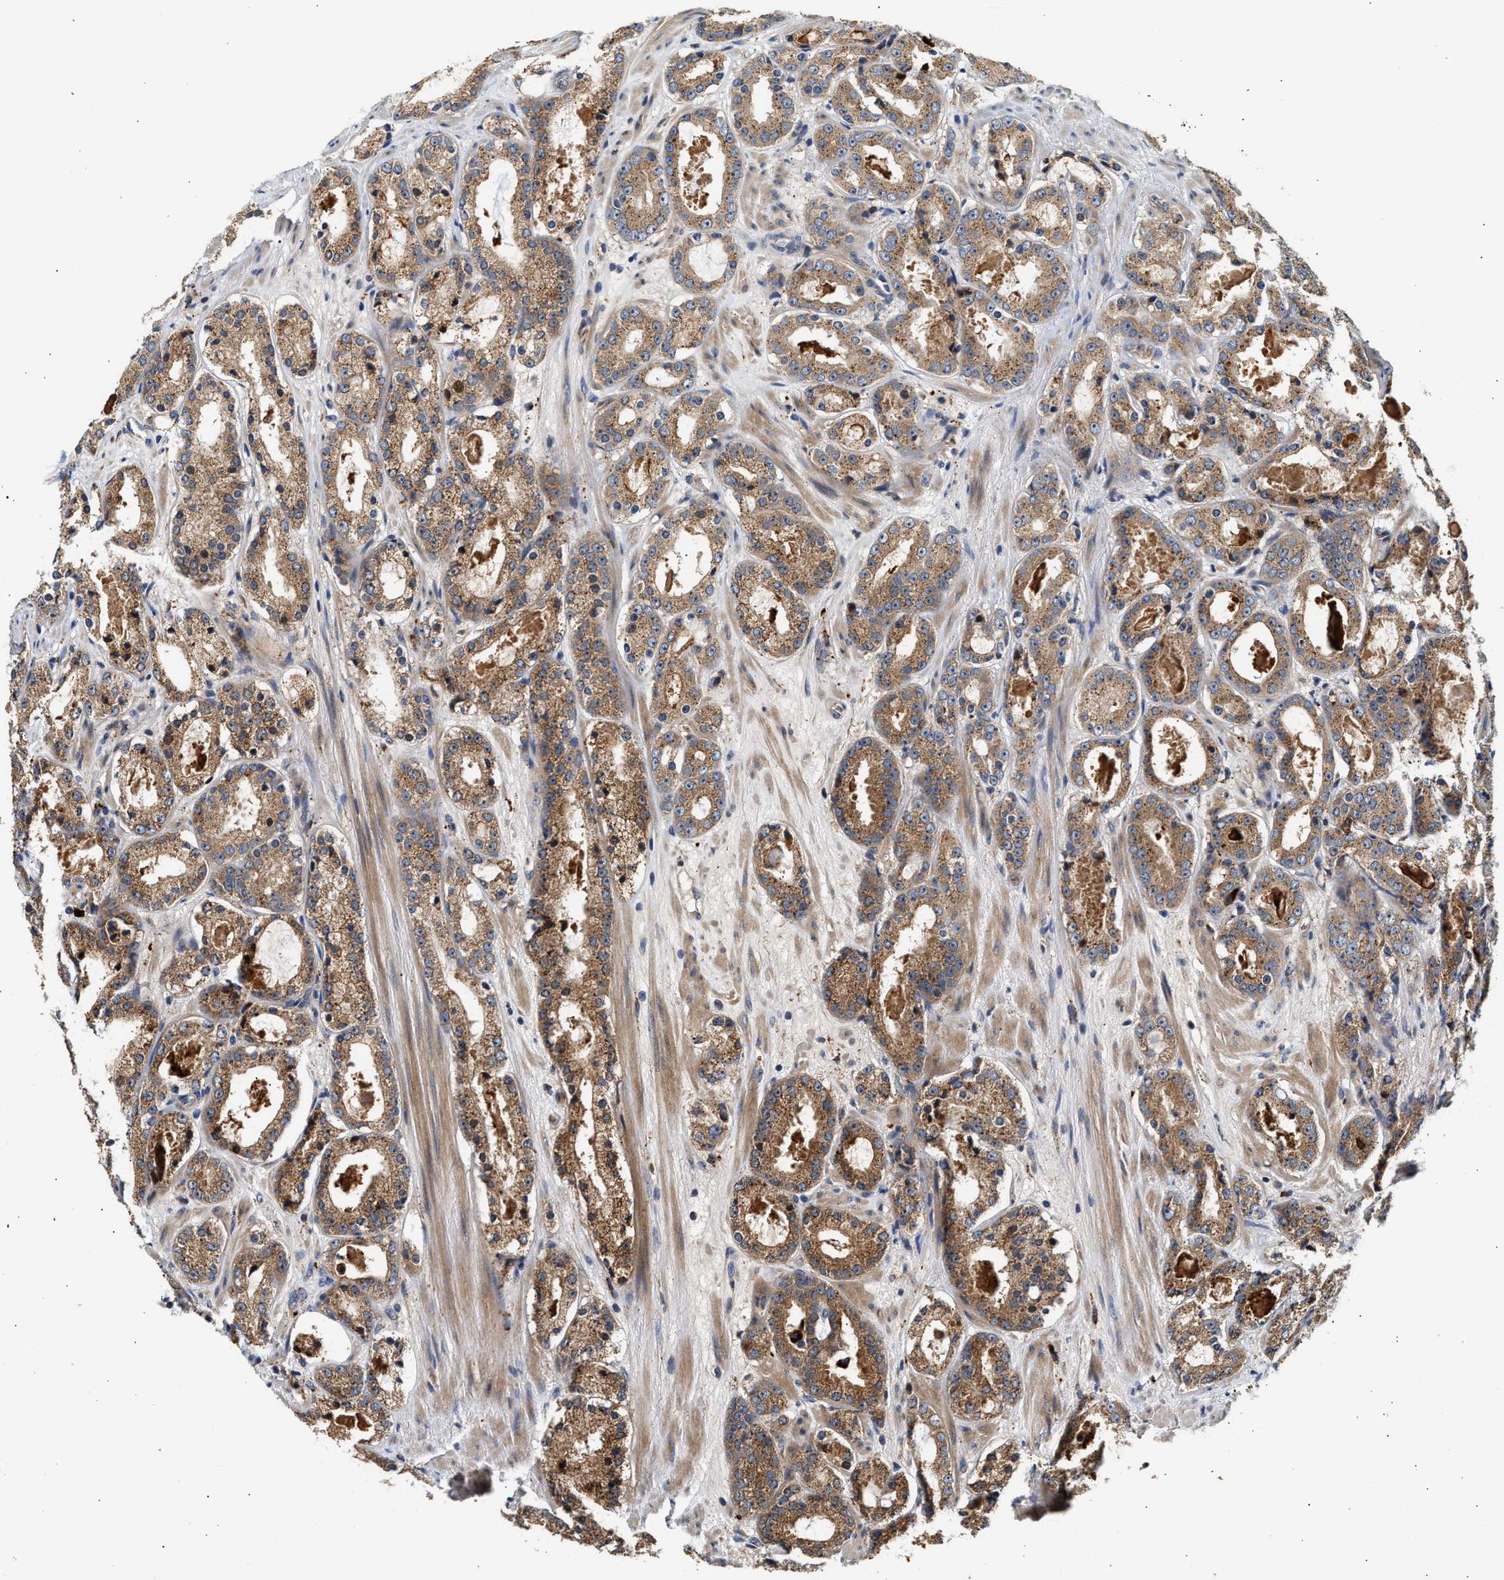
{"staining": {"intensity": "moderate", "quantity": ">75%", "location": "cytoplasmic/membranous"}, "tissue": "prostate cancer", "cell_type": "Tumor cells", "image_type": "cancer", "snomed": [{"axis": "morphology", "description": "Adenocarcinoma, Low grade"}, {"axis": "topography", "description": "Prostate"}], "caption": "Human low-grade adenocarcinoma (prostate) stained for a protein (brown) displays moderate cytoplasmic/membranous positive staining in about >75% of tumor cells.", "gene": "PLD3", "patient": {"sex": "male", "age": 69}}